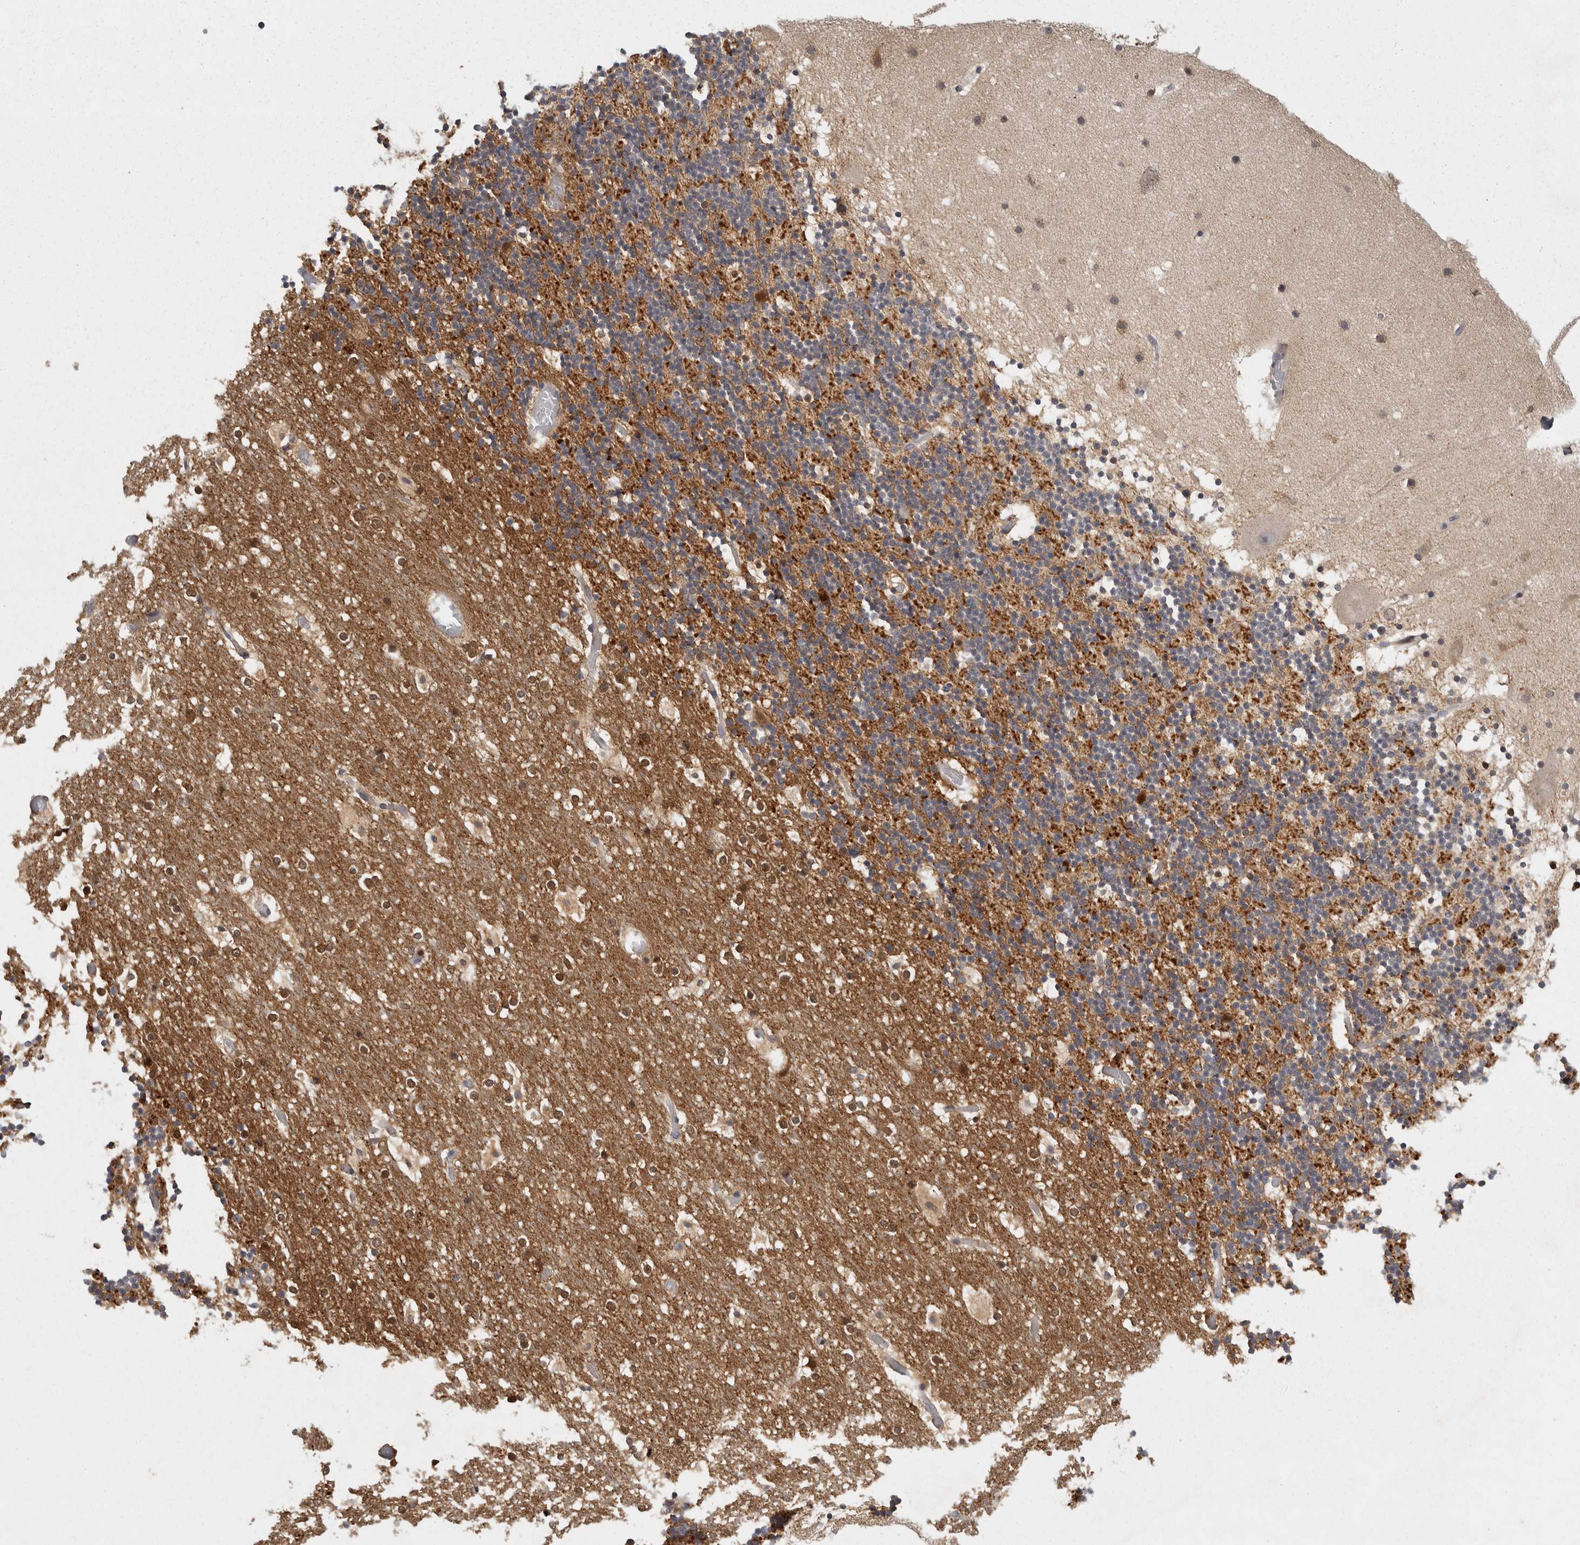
{"staining": {"intensity": "moderate", "quantity": "<25%", "location": "cytoplasmic/membranous"}, "tissue": "cerebellum", "cell_type": "Cells in granular layer", "image_type": "normal", "snomed": [{"axis": "morphology", "description": "Normal tissue, NOS"}, {"axis": "topography", "description": "Cerebellum"}], "caption": "Benign cerebellum was stained to show a protein in brown. There is low levels of moderate cytoplasmic/membranous positivity in about <25% of cells in granular layer. Immunohistochemistry (ihc) stains the protein in brown and the nuclei are stained blue.", "gene": "ACAT2", "patient": {"sex": "male", "age": 57}}